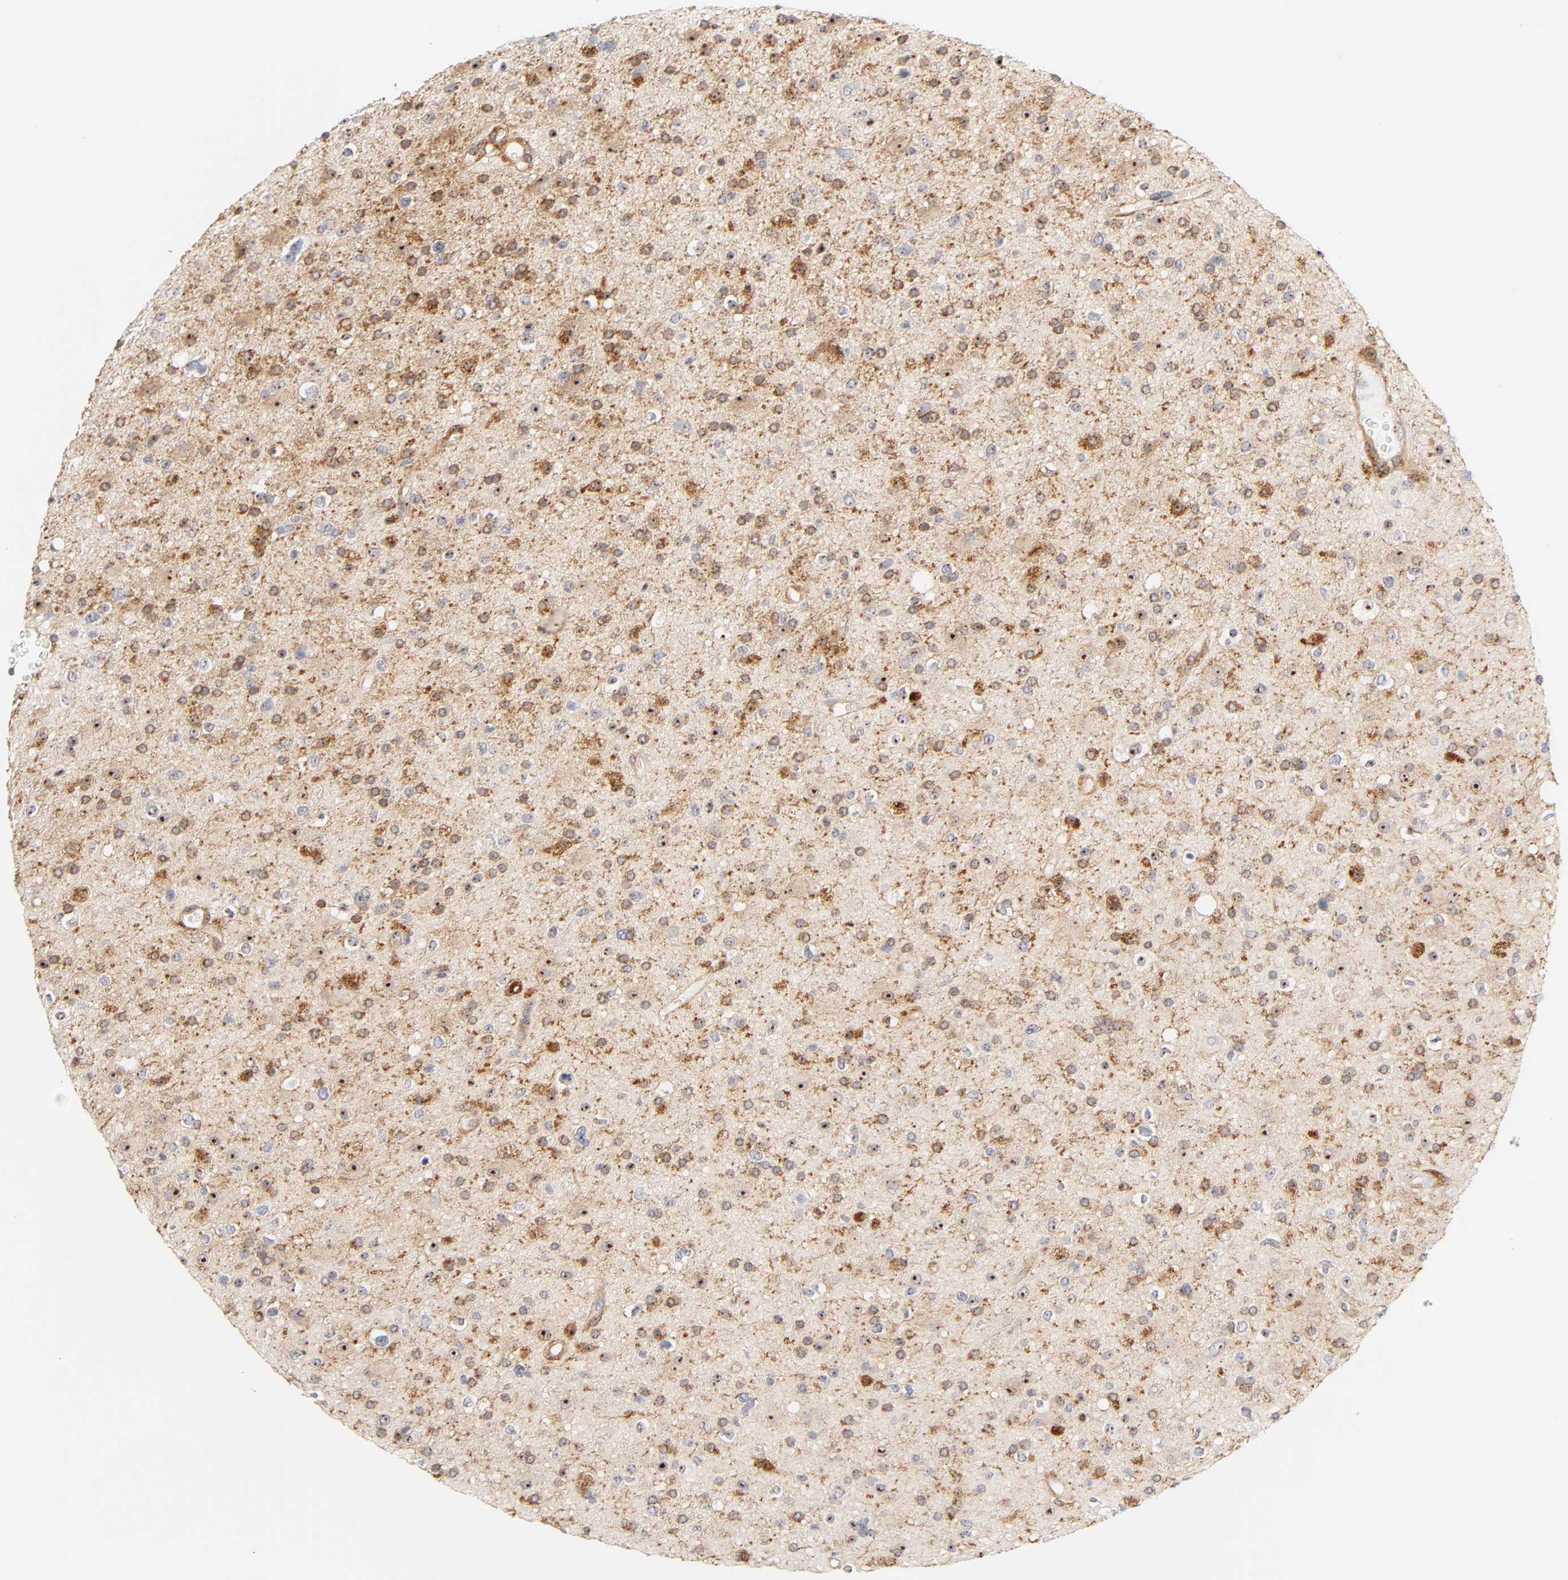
{"staining": {"intensity": "moderate", "quantity": ">75%", "location": "cytoplasmic/membranous,nuclear"}, "tissue": "glioma", "cell_type": "Tumor cells", "image_type": "cancer", "snomed": [{"axis": "morphology", "description": "Glioma, malignant, High grade"}, {"axis": "topography", "description": "Brain"}], "caption": "Immunohistochemistry (IHC) of malignant high-grade glioma displays medium levels of moderate cytoplasmic/membranous and nuclear expression in about >75% of tumor cells.", "gene": "PLD1", "patient": {"sex": "male", "age": 33}}